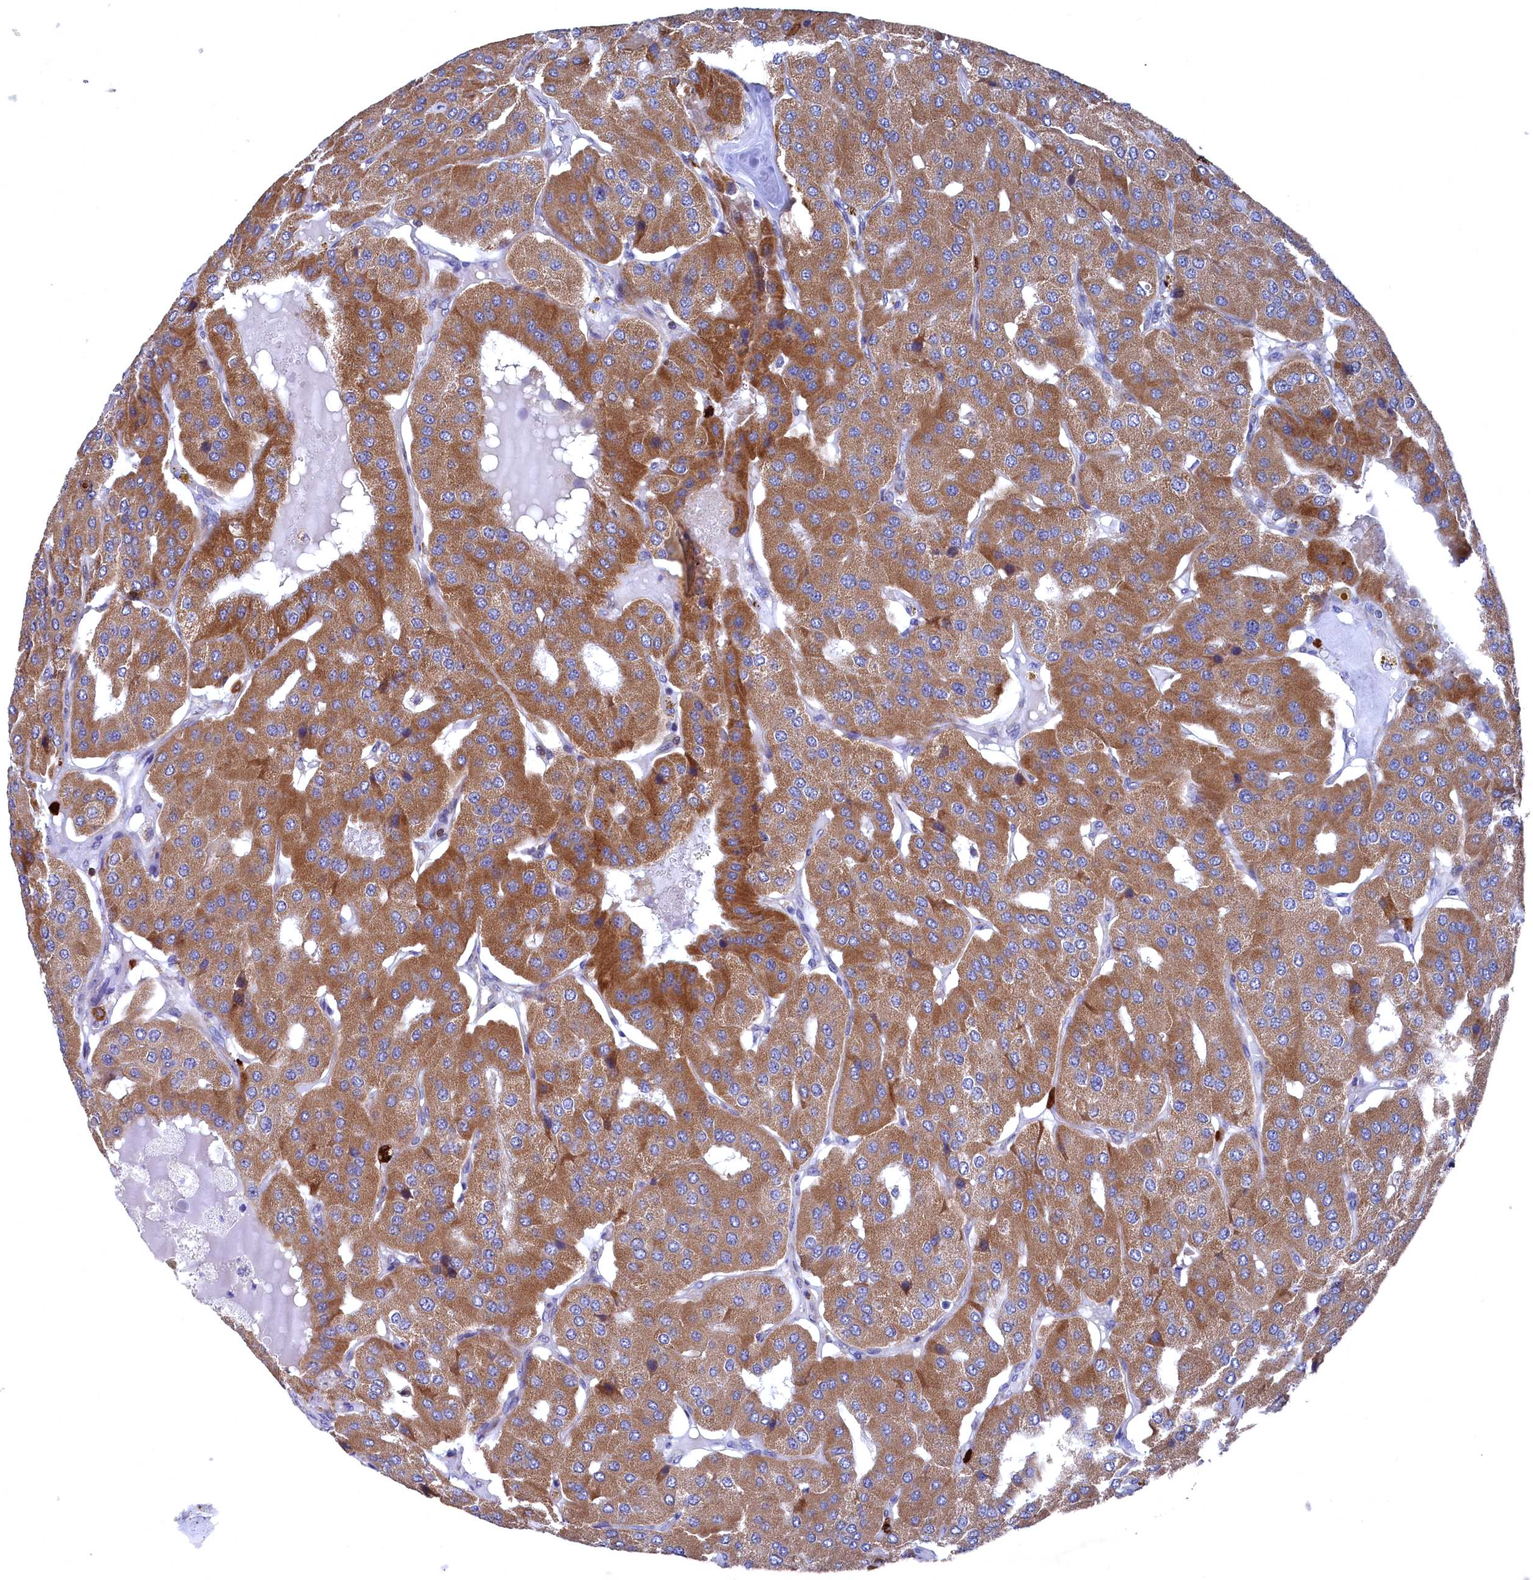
{"staining": {"intensity": "moderate", "quantity": ">75%", "location": "cytoplasmic/membranous"}, "tissue": "parathyroid gland", "cell_type": "Glandular cells", "image_type": "normal", "snomed": [{"axis": "morphology", "description": "Normal tissue, NOS"}, {"axis": "morphology", "description": "Adenoma, NOS"}, {"axis": "topography", "description": "Parathyroid gland"}], "caption": "Parathyroid gland stained for a protein (brown) demonstrates moderate cytoplasmic/membranous positive staining in approximately >75% of glandular cells.", "gene": "CHCHD1", "patient": {"sex": "female", "age": 86}}